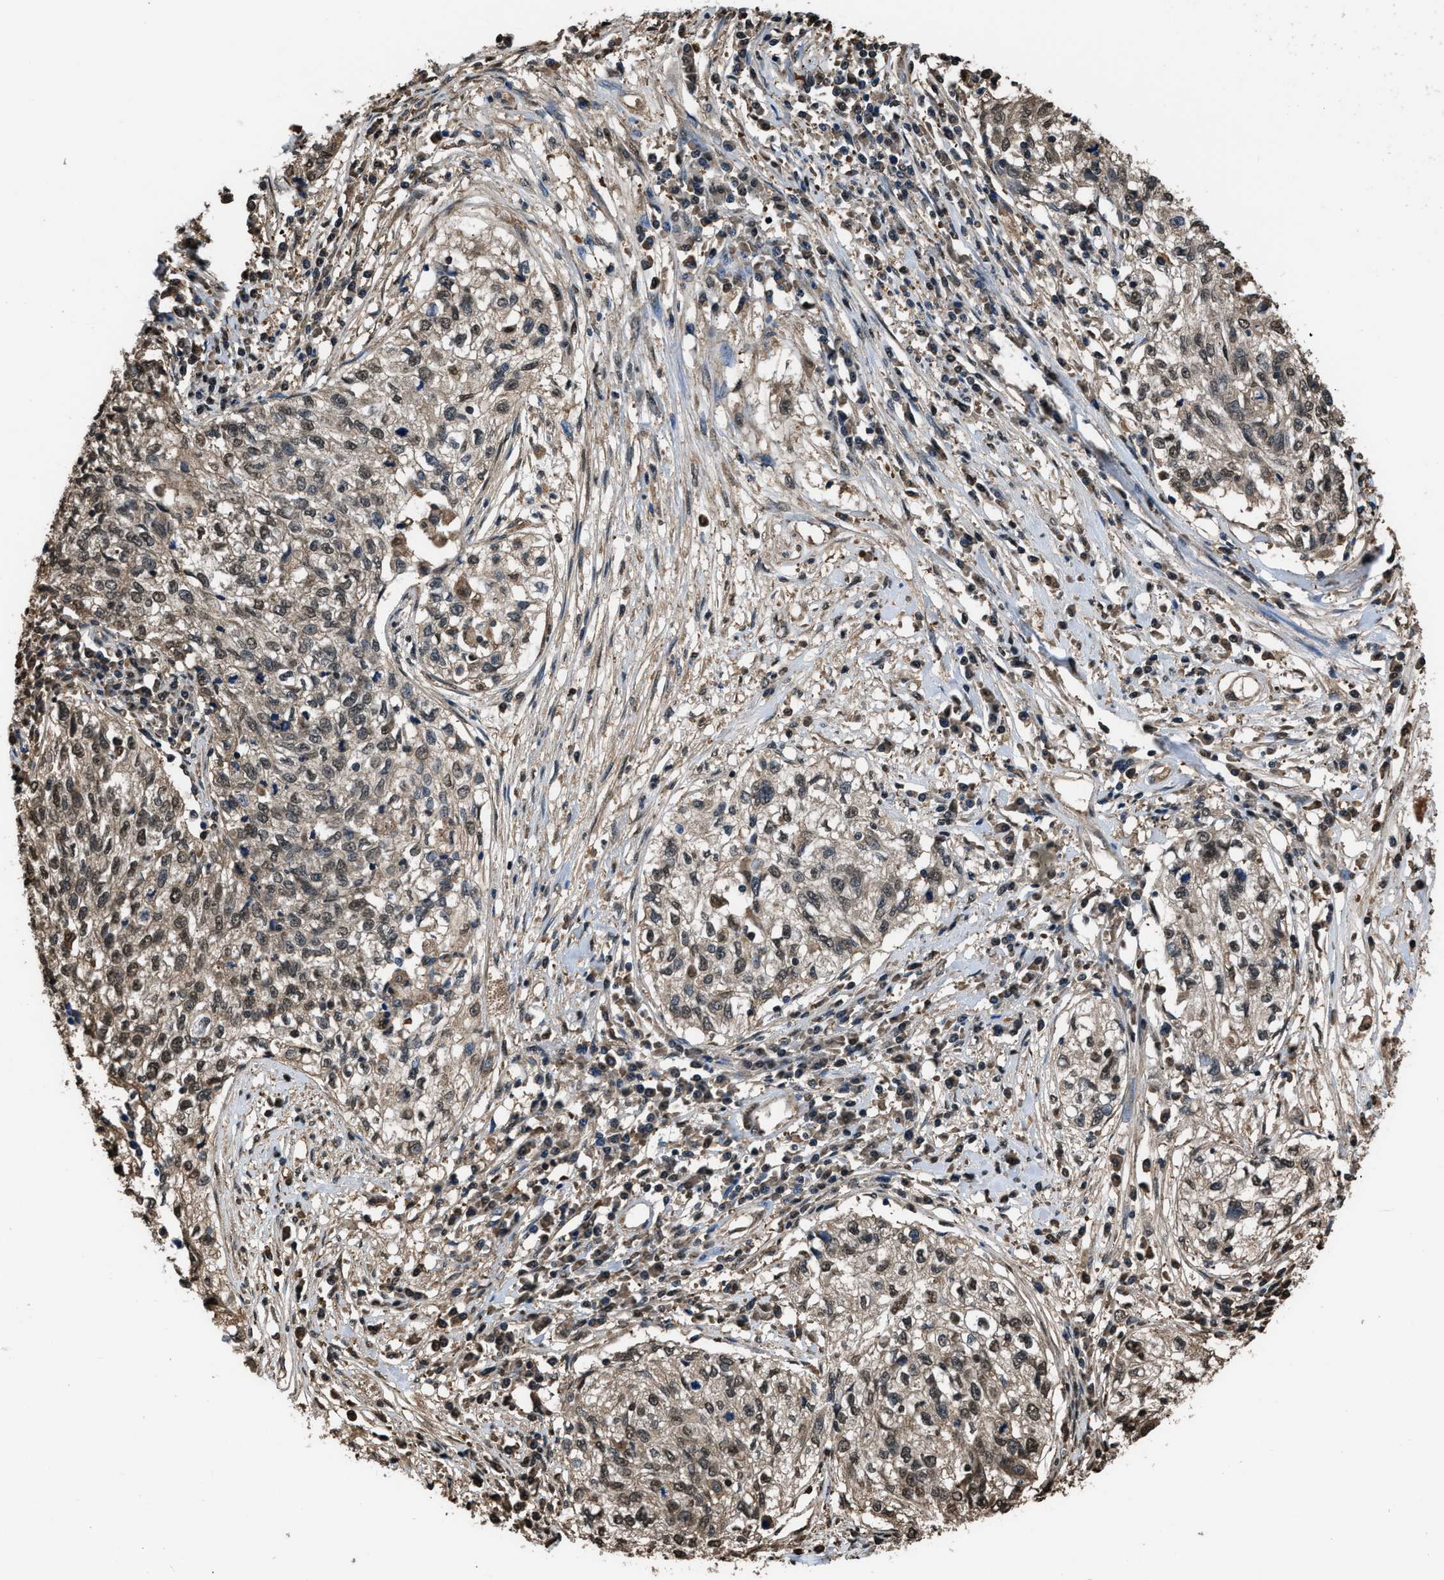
{"staining": {"intensity": "moderate", "quantity": ">75%", "location": "cytoplasmic/membranous,nuclear"}, "tissue": "cervical cancer", "cell_type": "Tumor cells", "image_type": "cancer", "snomed": [{"axis": "morphology", "description": "Squamous cell carcinoma, NOS"}, {"axis": "topography", "description": "Cervix"}], "caption": "A photomicrograph of human squamous cell carcinoma (cervical) stained for a protein demonstrates moderate cytoplasmic/membranous and nuclear brown staining in tumor cells.", "gene": "FNTA", "patient": {"sex": "female", "age": 57}}